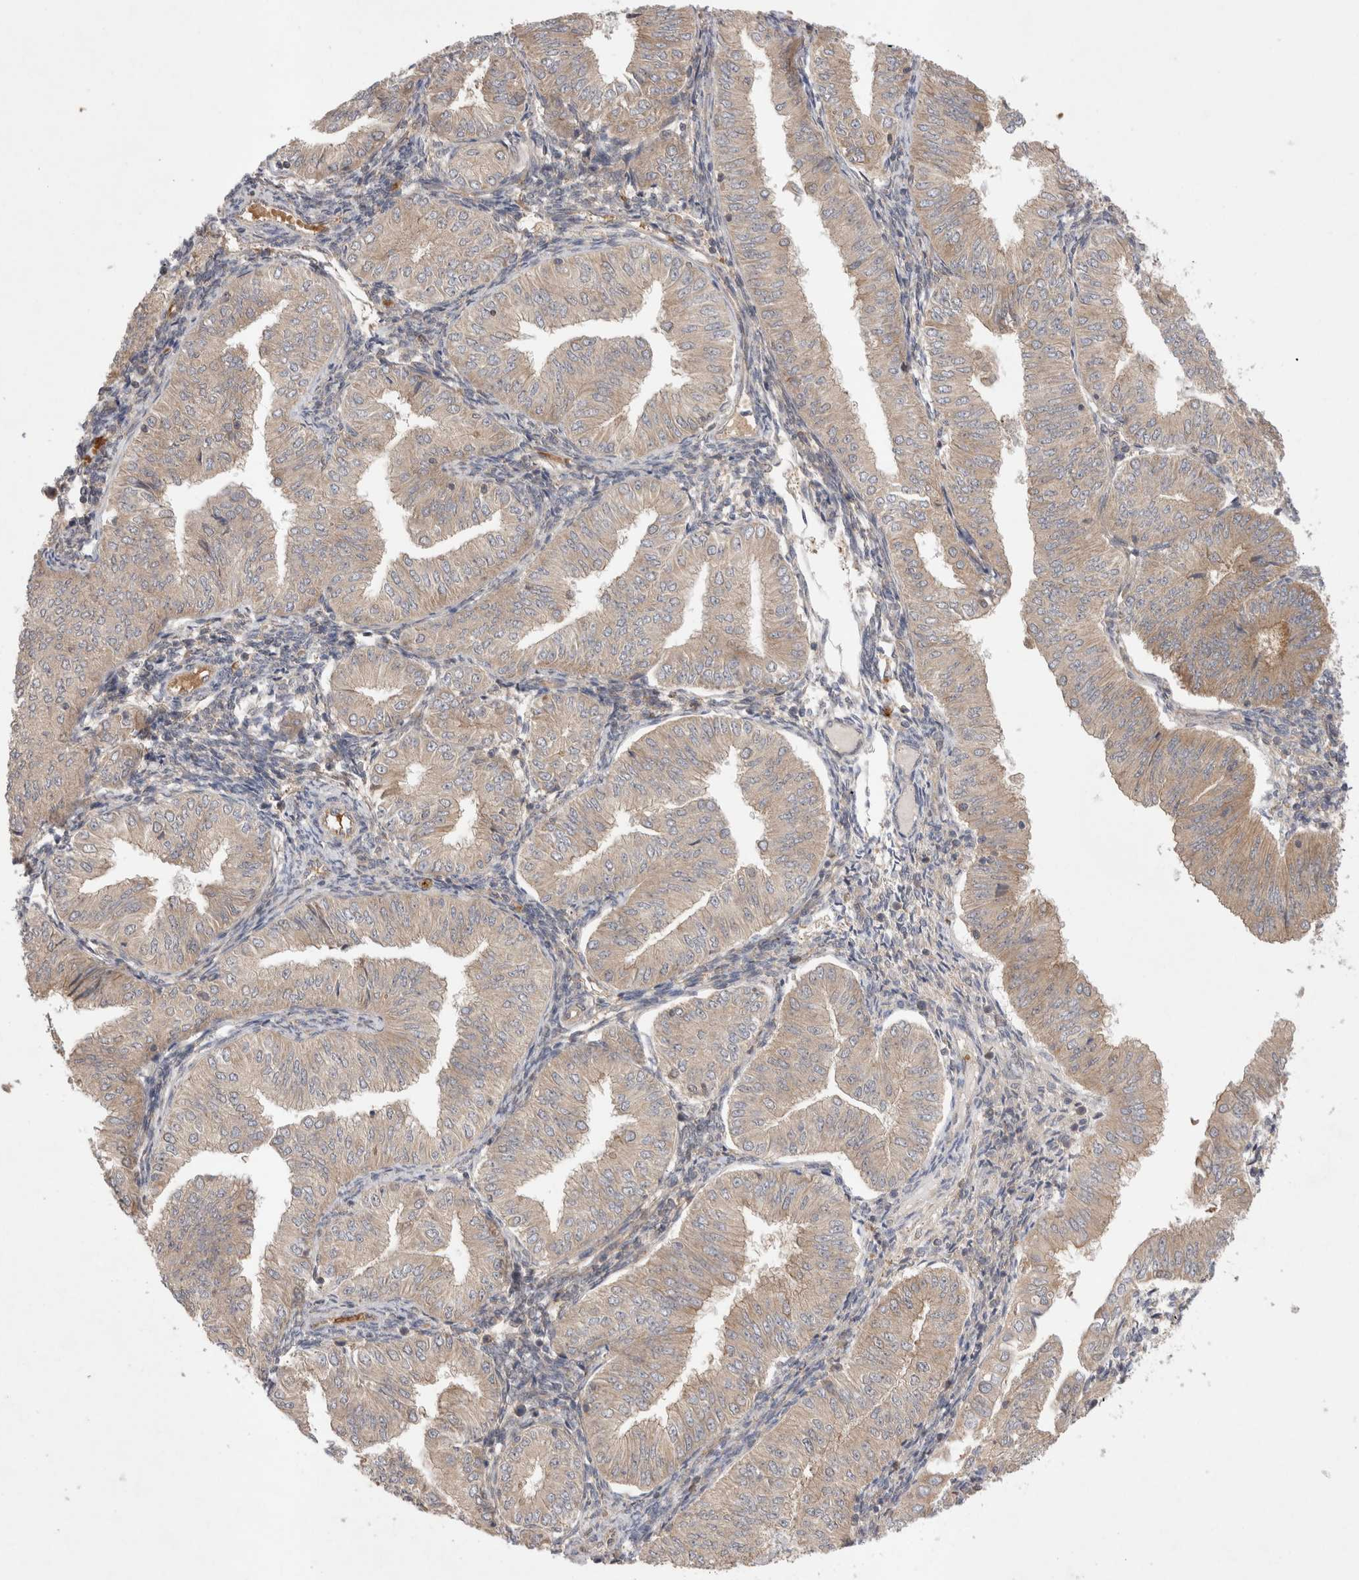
{"staining": {"intensity": "weak", "quantity": ">75%", "location": "cytoplasmic/membranous"}, "tissue": "endometrial cancer", "cell_type": "Tumor cells", "image_type": "cancer", "snomed": [{"axis": "morphology", "description": "Normal tissue, NOS"}, {"axis": "morphology", "description": "Adenocarcinoma, NOS"}, {"axis": "topography", "description": "Endometrium"}], "caption": "Immunohistochemical staining of human endometrial cancer displays weak cytoplasmic/membranous protein expression in about >75% of tumor cells.", "gene": "EIF3E", "patient": {"sex": "female", "age": 53}}